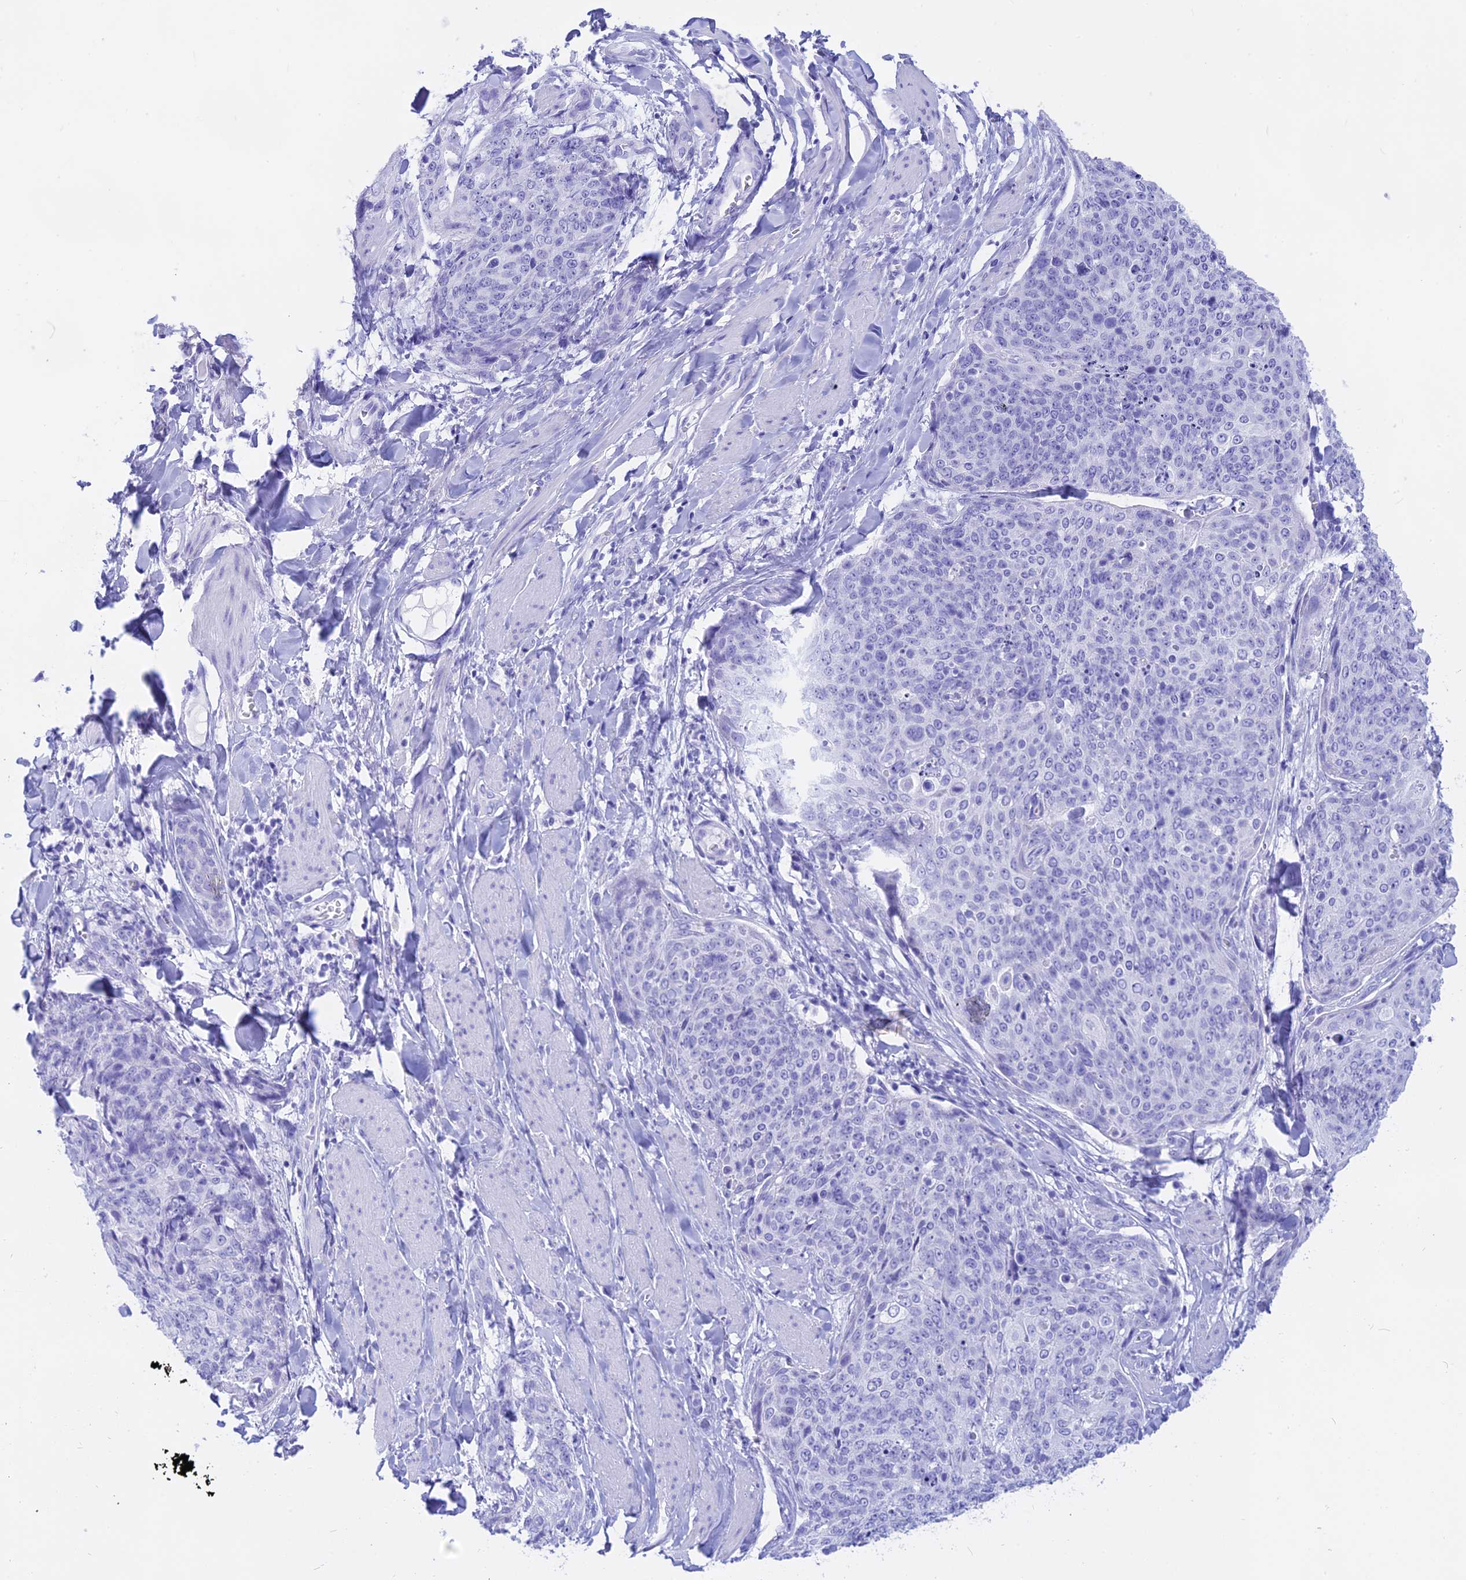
{"staining": {"intensity": "negative", "quantity": "none", "location": "none"}, "tissue": "skin cancer", "cell_type": "Tumor cells", "image_type": "cancer", "snomed": [{"axis": "morphology", "description": "Squamous cell carcinoma, NOS"}, {"axis": "topography", "description": "Skin"}, {"axis": "topography", "description": "Vulva"}], "caption": "Immunohistochemistry photomicrograph of skin cancer stained for a protein (brown), which reveals no expression in tumor cells.", "gene": "ISCA1", "patient": {"sex": "female", "age": 85}}